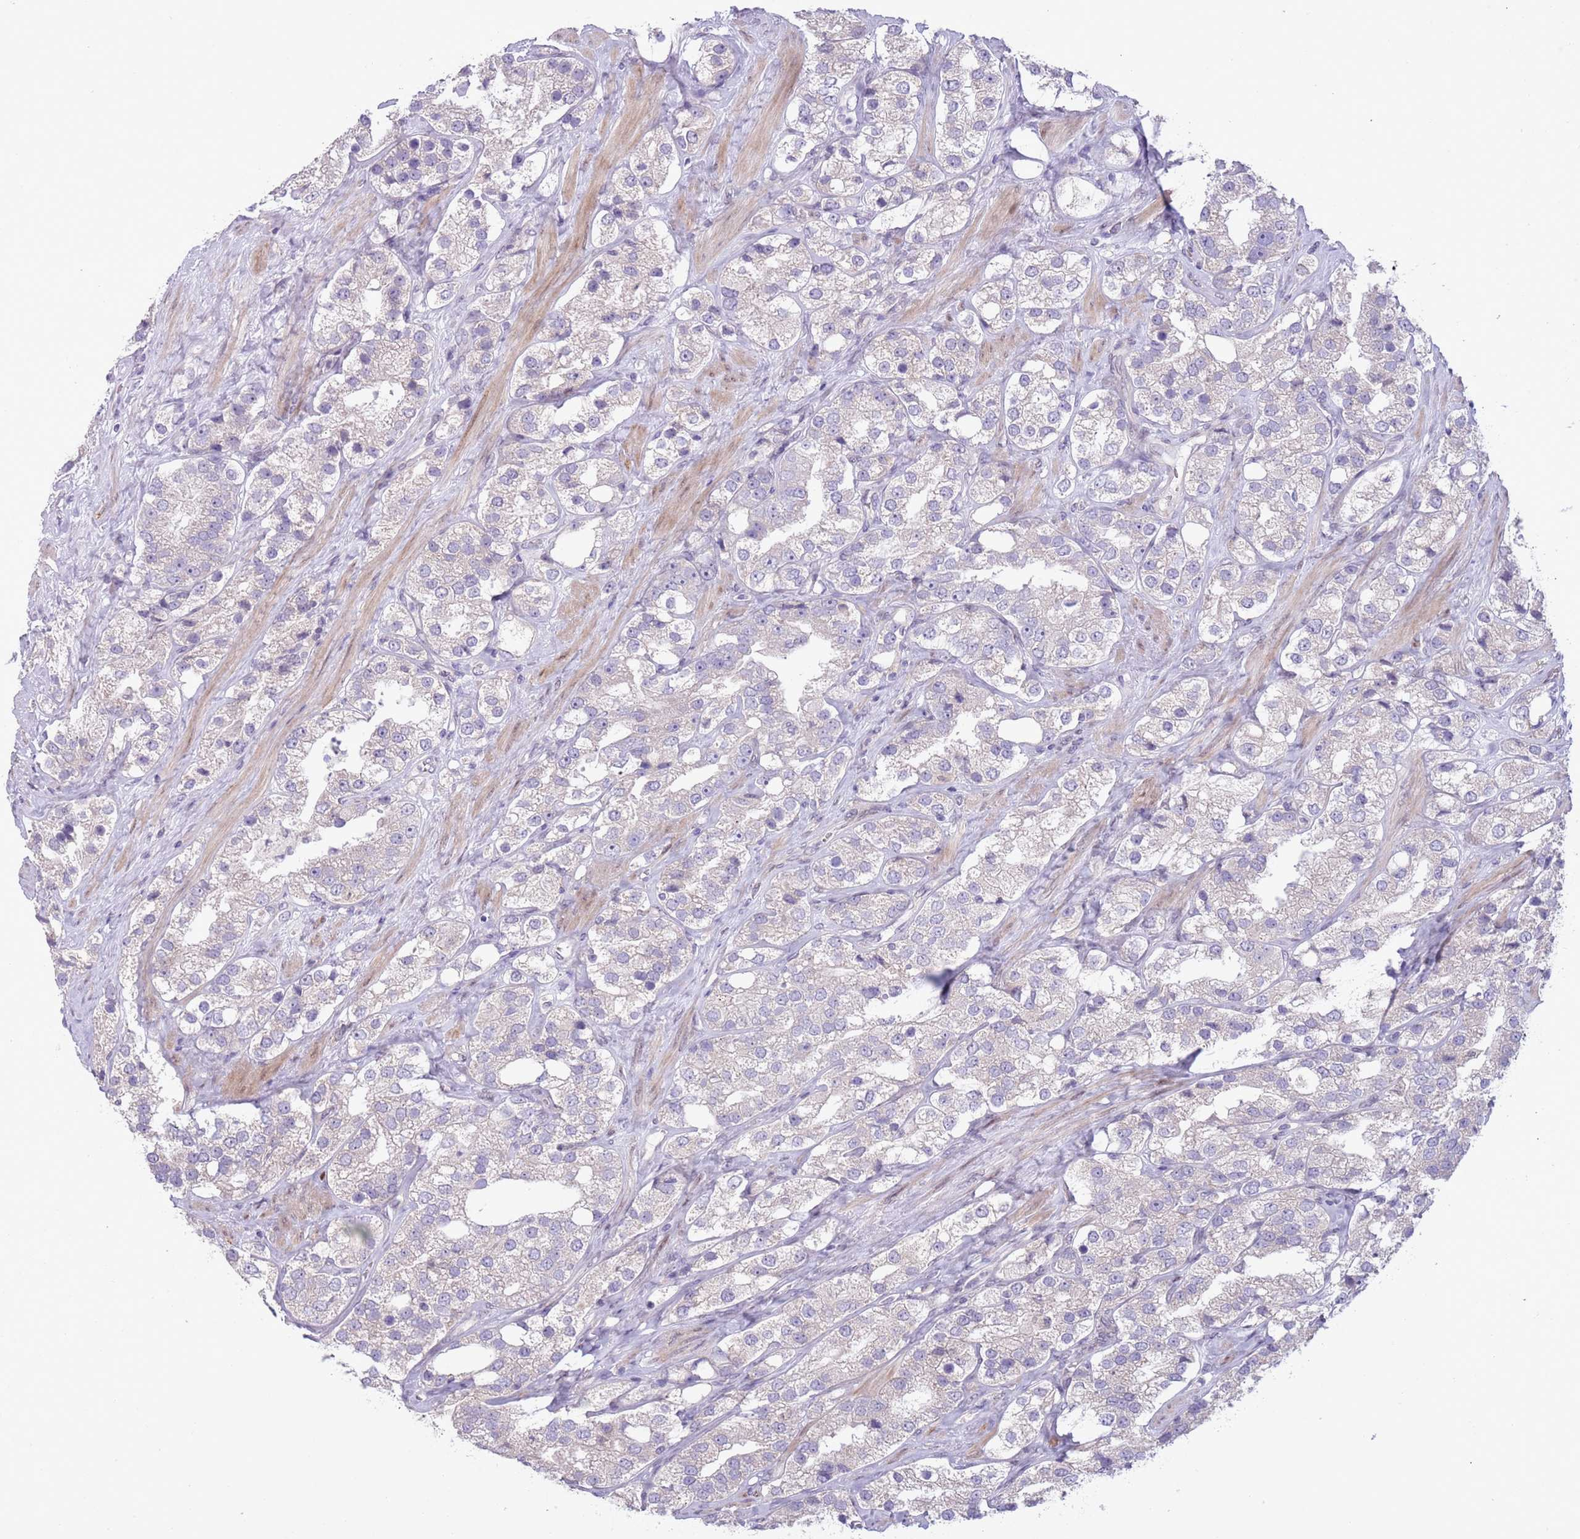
{"staining": {"intensity": "negative", "quantity": "none", "location": "none"}, "tissue": "prostate cancer", "cell_type": "Tumor cells", "image_type": "cancer", "snomed": [{"axis": "morphology", "description": "Adenocarcinoma, NOS"}, {"axis": "topography", "description": "Prostate"}], "caption": "Adenocarcinoma (prostate) stained for a protein using immunohistochemistry (IHC) reveals no expression tumor cells.", "gene": "CCND2", "patient": {"sex": "male", "age": 79}}